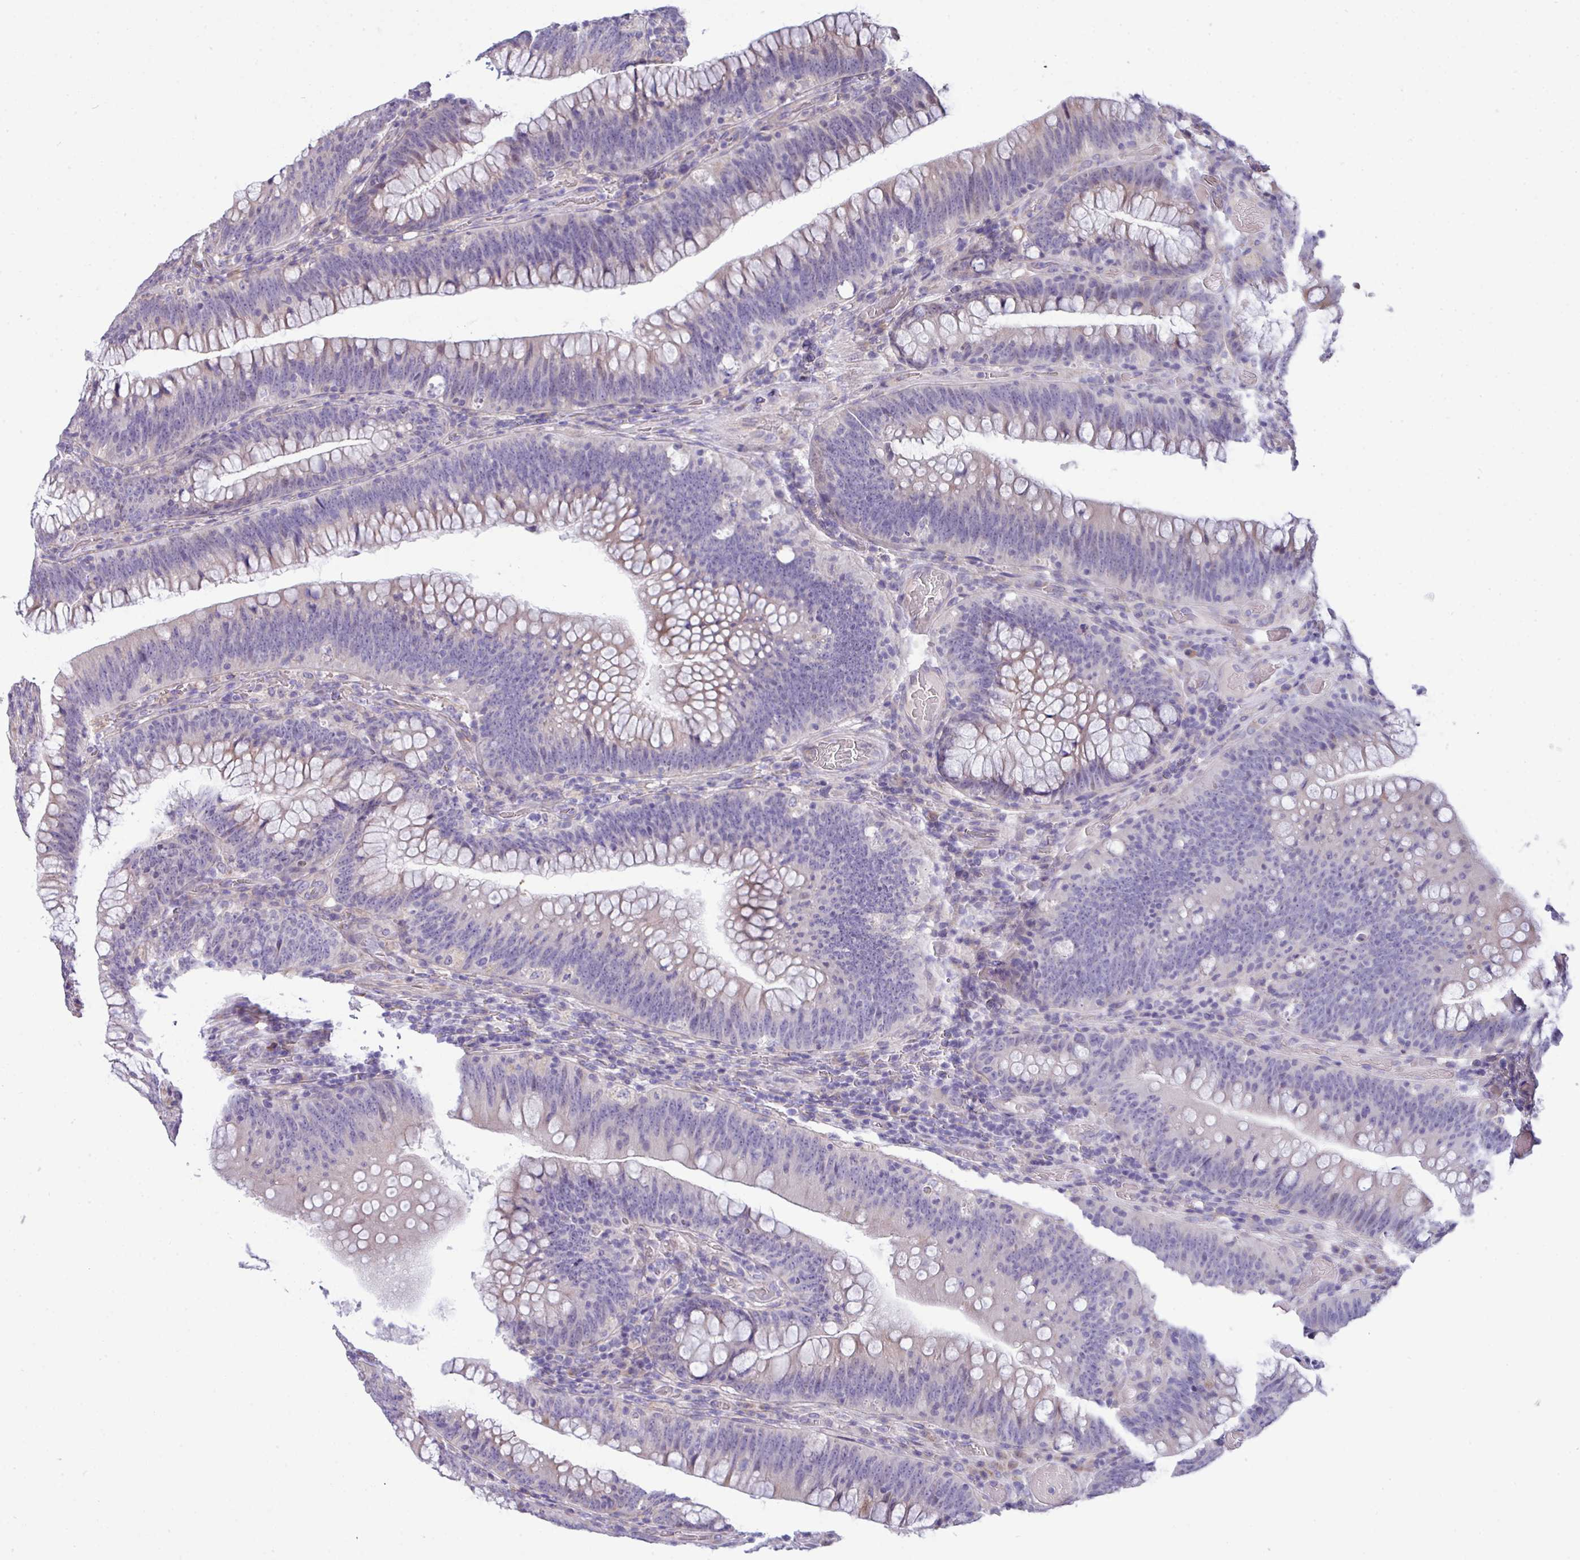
{"staining": {"intensity": "negative", "quantity": "none", "location": "none"}, "tissue": "colorectal cancer", "cell_type": "Tumor cells", "image_type": "cancer", "snomed": [{"axis": "morphology", "description": "Normal tissue, NOS"}, {"axis": "topography", "description": "Colon"}], "caption": "A high-resolution photomicrograph shows IHC staining of colorectal cancer, which reveals no significant expression in tumor cells.", "gene": "IRGC", "patient": {"sex": "female", "age": 82}}